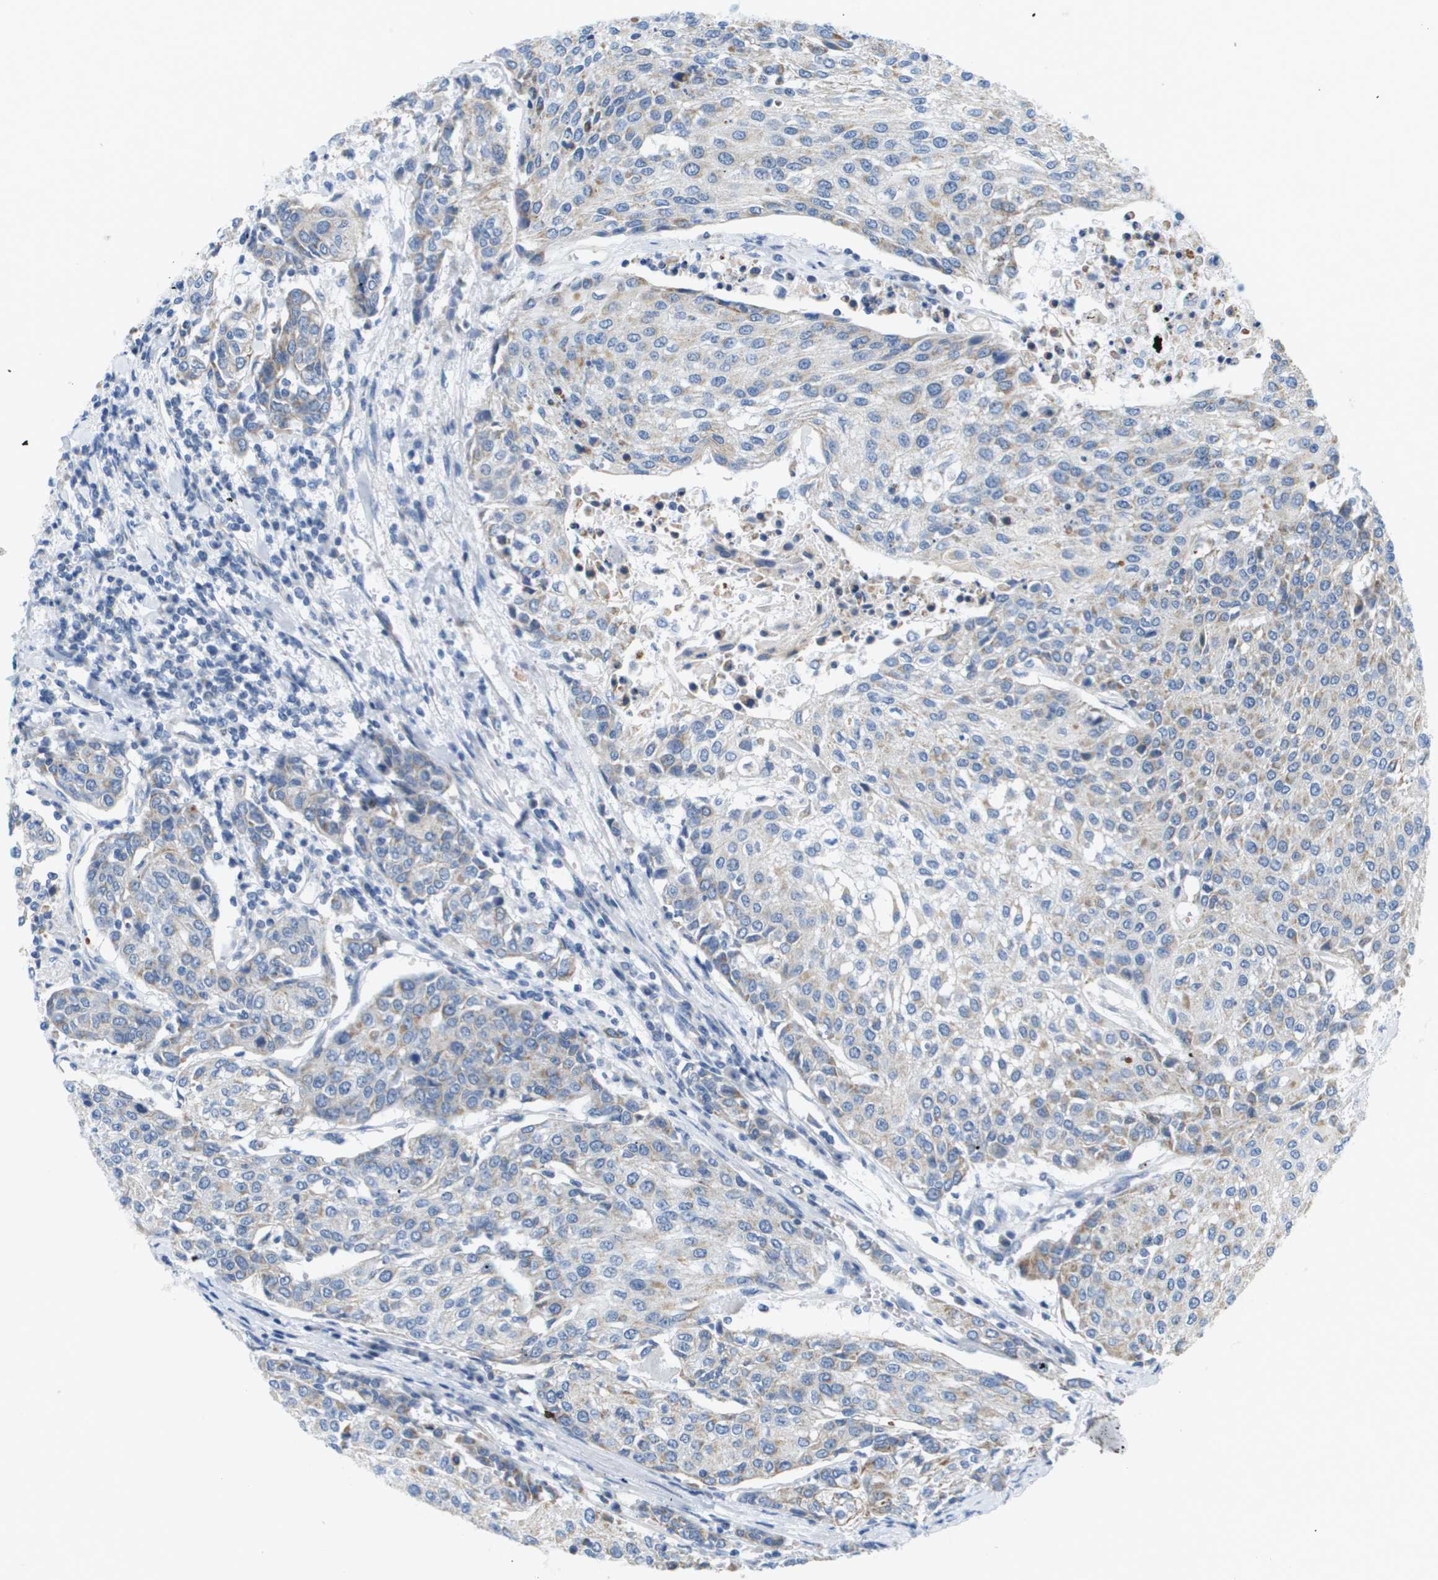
{"staining": {"intensity": "moderate", "quantity": "<25%", "location": "cytoplasmic/membranous"}, "tissue": "urothelial cancer", "cell_type": "Tumor cells", "image_type": "cancer", "snomed": [{"axis": "morphology", "description": "Urothelial carcinoma, High grade"}, {"axis": "topography", "description": "Urinary bladder"}], "caption": "A histopathology image showing moderate cytoplasmic/membranous staining in approximately <25% of tumor cells in urothelial cancer, as visualized by brown immunohistochemical staining.", "gene": "KRT23", "patient": {"sex": "female", "age": 85}}